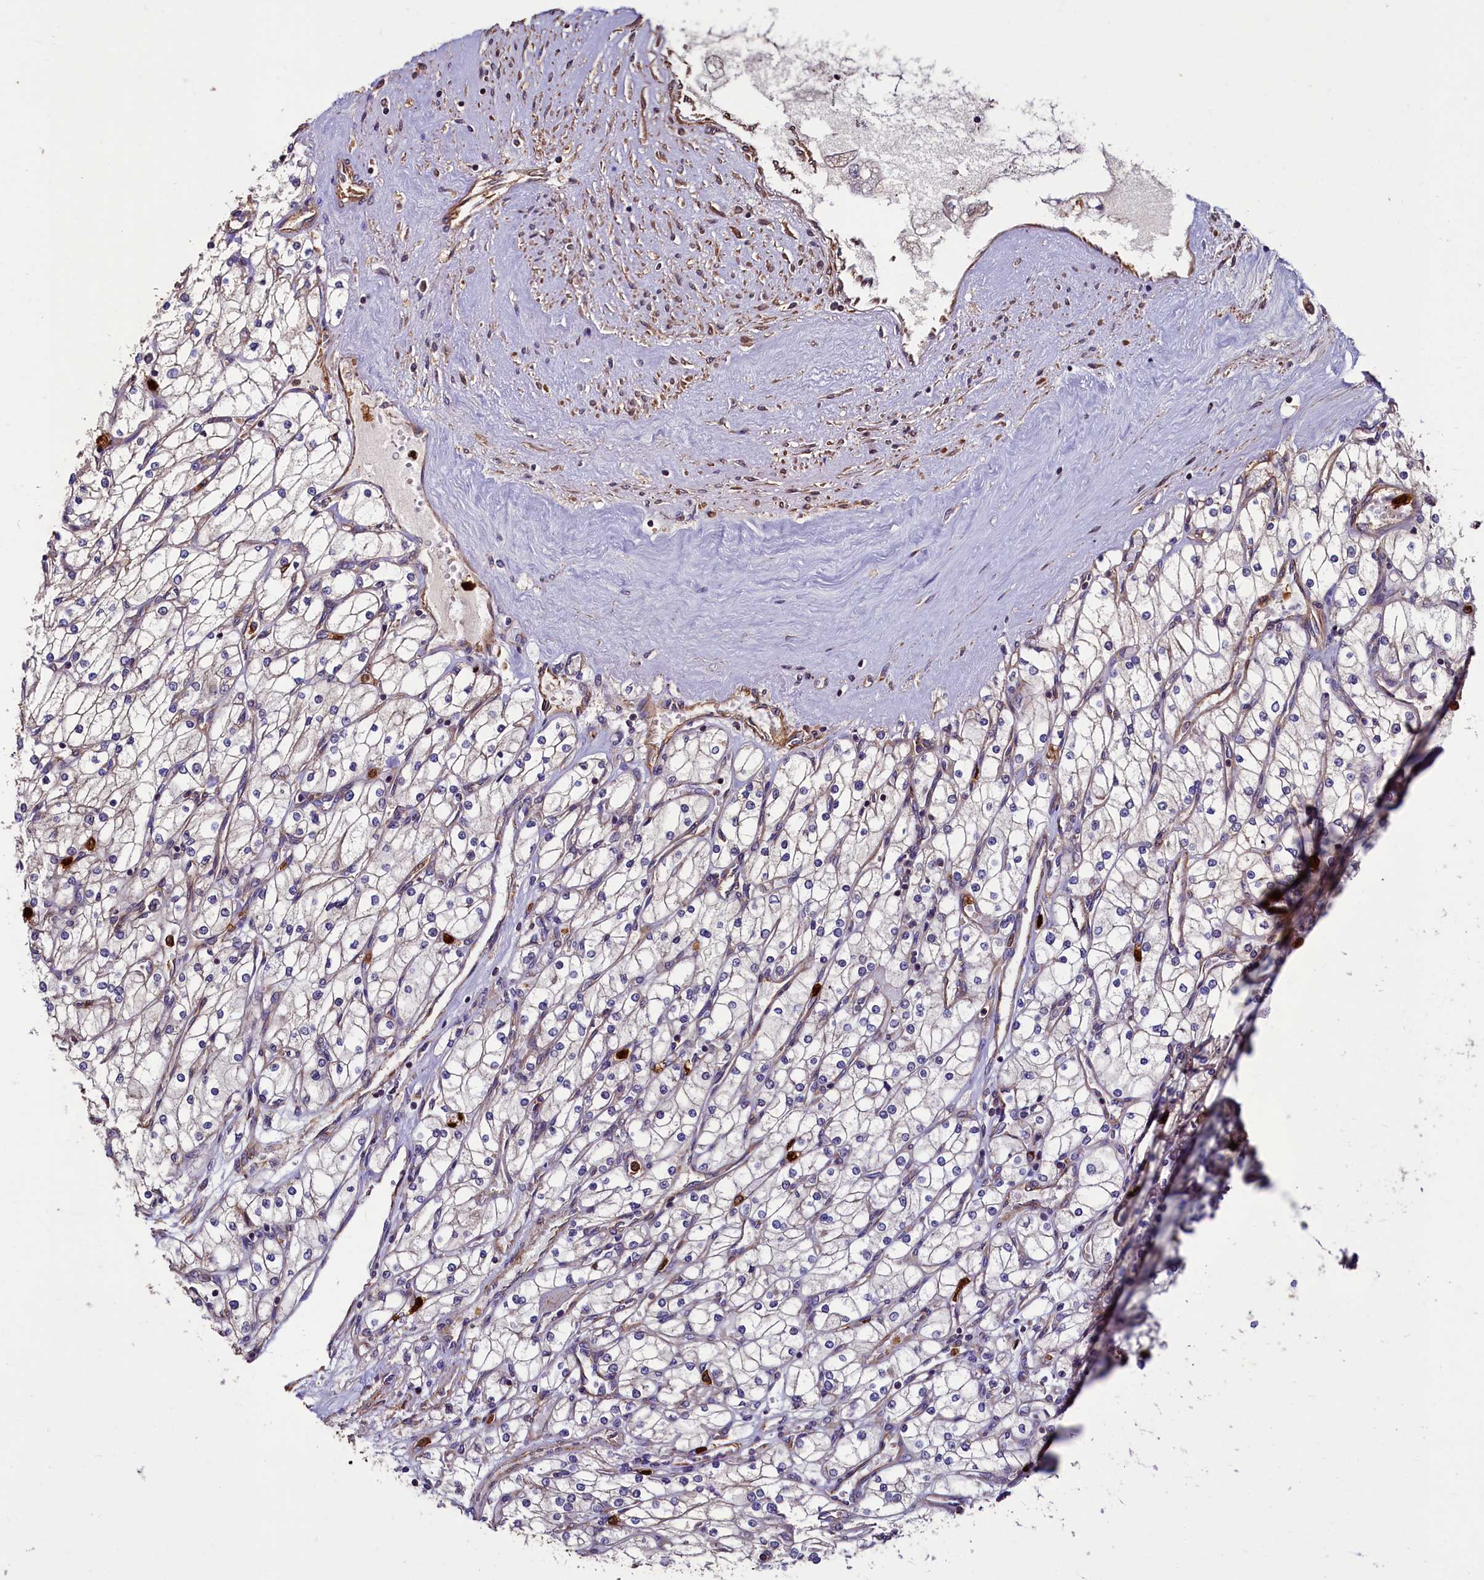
{"staining": {"intensity": "negative", "quantity": "none", "location": "none"}, "tissue": "renal cancer", "cell_type": "Tumor cells", "image_type": "cancer", "snomed": [{"axis": "morphology", "description": "Adenocarcinoma, NOS"}, {"axis": "topography", "description": "Kidney"}], "caption": "Tumor cells show no significant protein staining in adenocarcinoma (renal). (IHC, brightfield microscopy, high magnification).", "gene": "CCDC102B", "patient": {"sex": "male", "age": 80}}